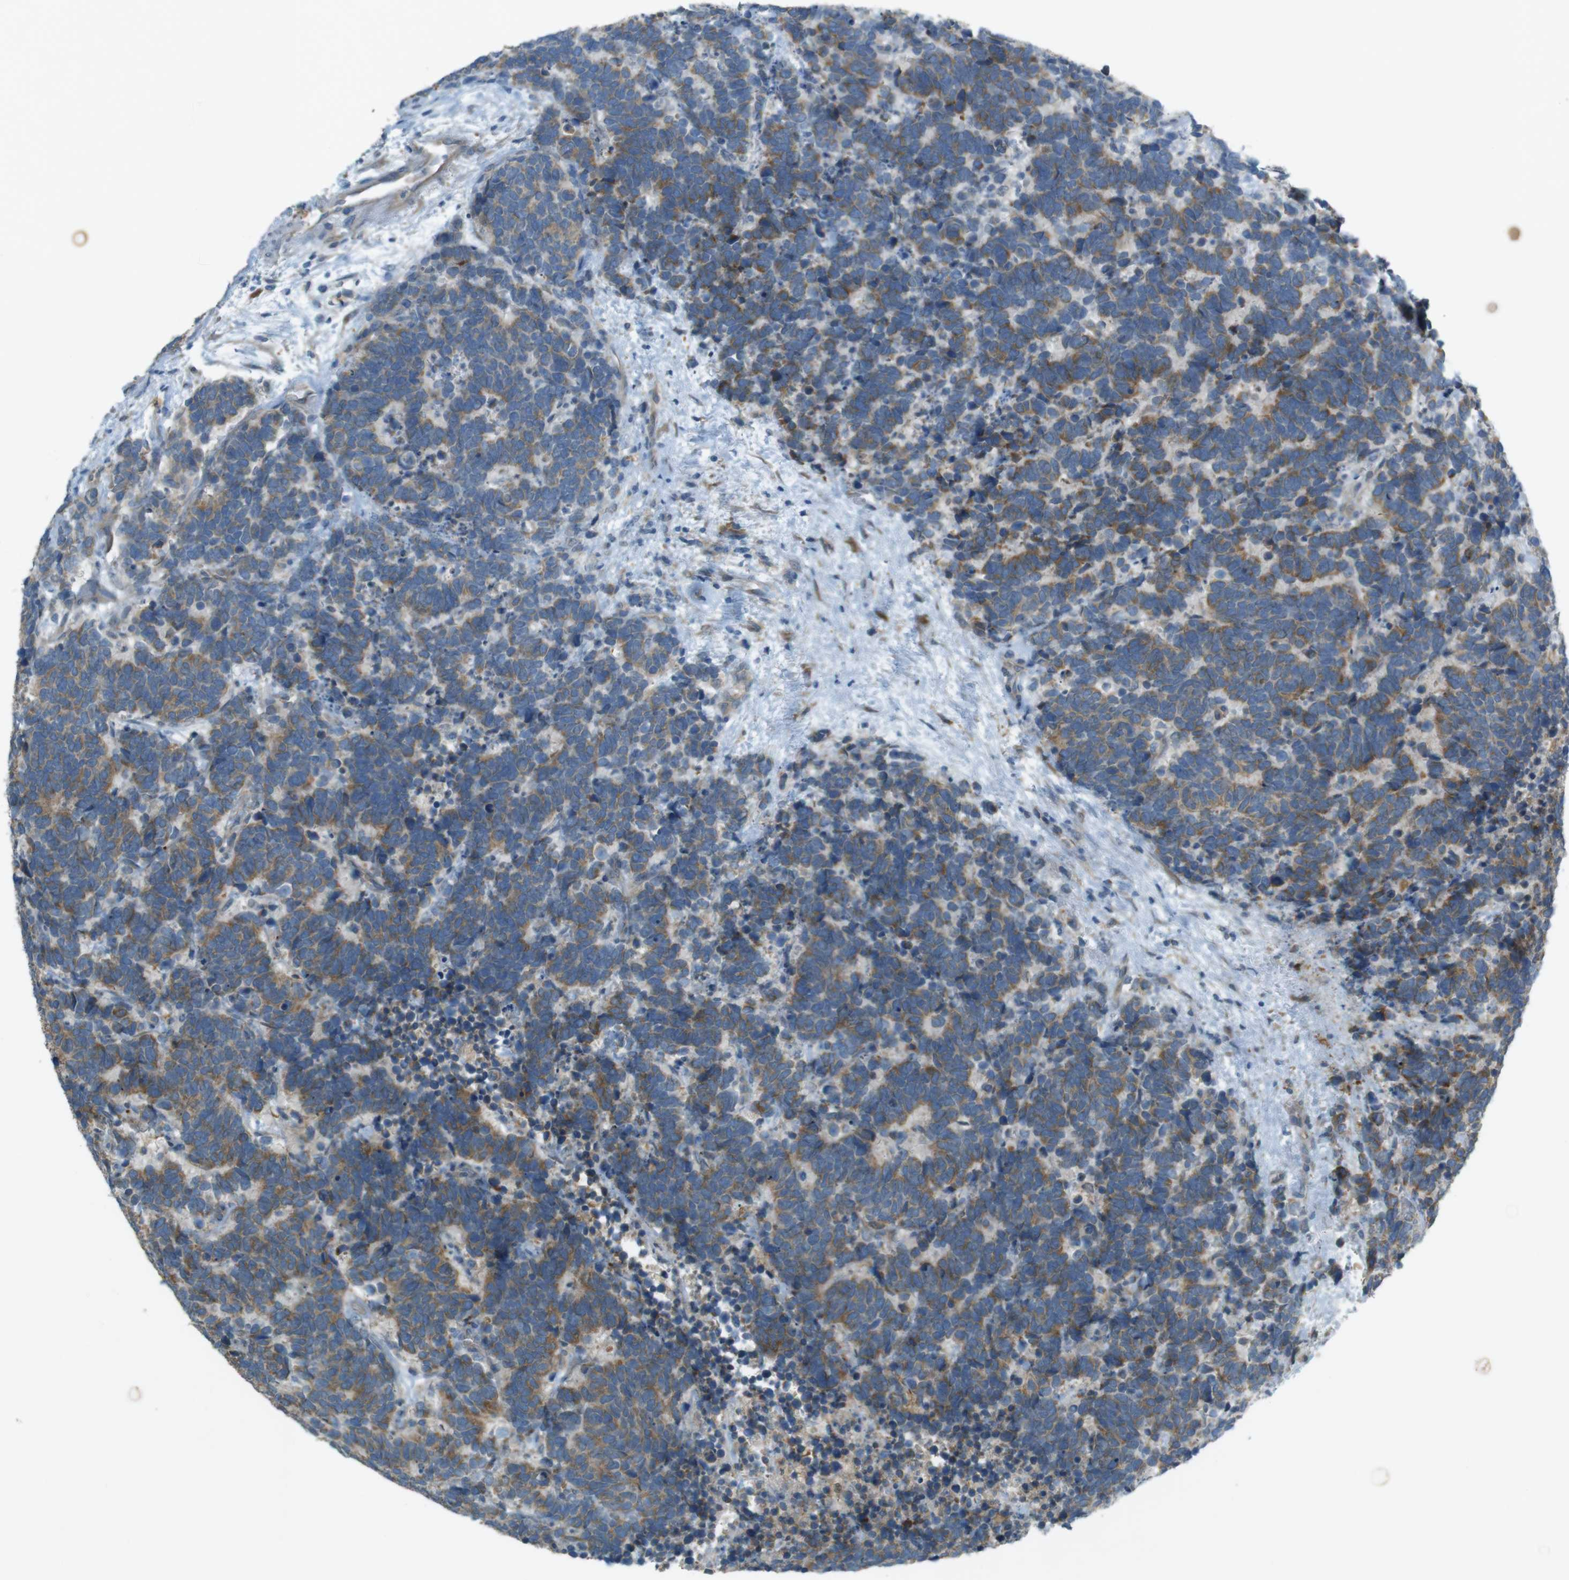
{"staining": {"intensity": "moderate", "quantity": ">75%", "location": "cytoplasmic/membranous"}, "tissue": "carcinoid", "cell_type": "Tumor cells", "image_type": "cancer", "snomed": [{"axis": "morphology", "description": "Carcinoma, NOS"}, {"axis": "morphology", "description": "Carcinoid, malignant, NOS"}, {"axis": "topography", "description": "Urinary bladder"}], "caption": "Moderate cytoplasmic/membranous positivity for a protein is identified in approximately >75% of tumor cells of carcinoid using immunohistochemistry.", "gene": "TMEM41B", "patient": {"sex": "male", "age": 57}}